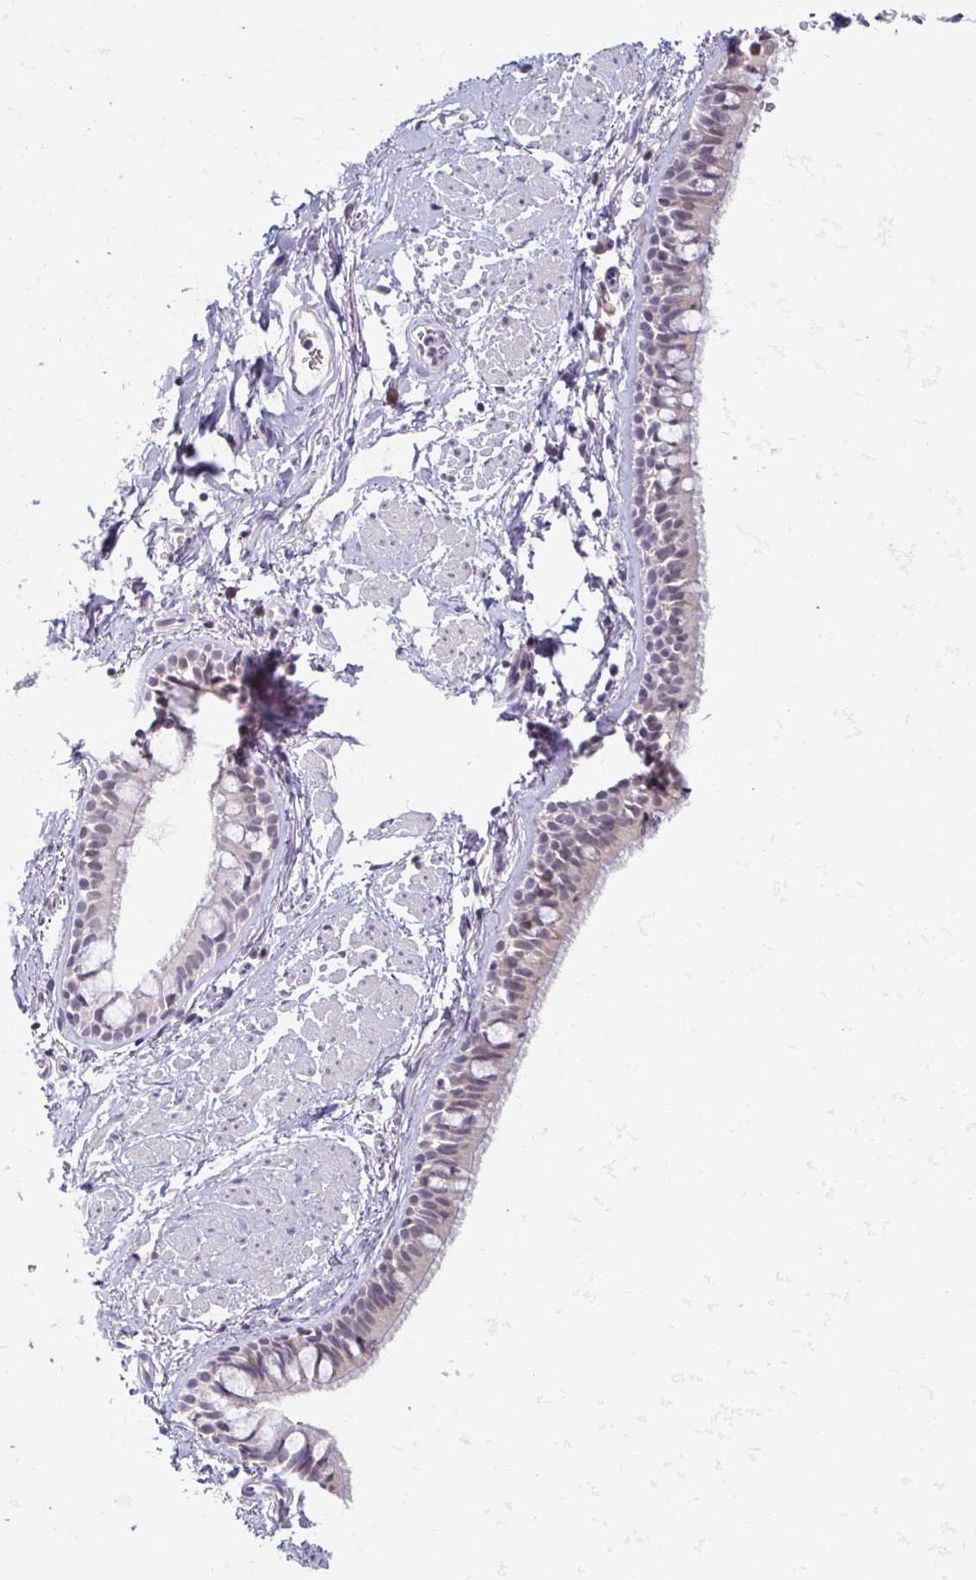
{"staining": {"intensity": "negative", "quantity": "none", "location": "none"}, "tissue": "bronchus", "cell_type": "Respiratory epithelial cells", "image_type": "normal", "snomed": [{"axis": "morphology", "description": "Normal tissue, NOS"}, {"axis": "topography", "description": "Lymph node"}, {"axis": "topography", "description": "Cartilage tissue"}, {"axis": "topography", "description": "Bronchus"}], "caption": "Respiratory epithelial cells show no significant protein positivity in normal bronchus. (DAB (3,3'-diaminobenzidine) IHC with hematoxylin counter stain).", "gene": "DDN", "patient": {"sex": "female", "age": 70}}